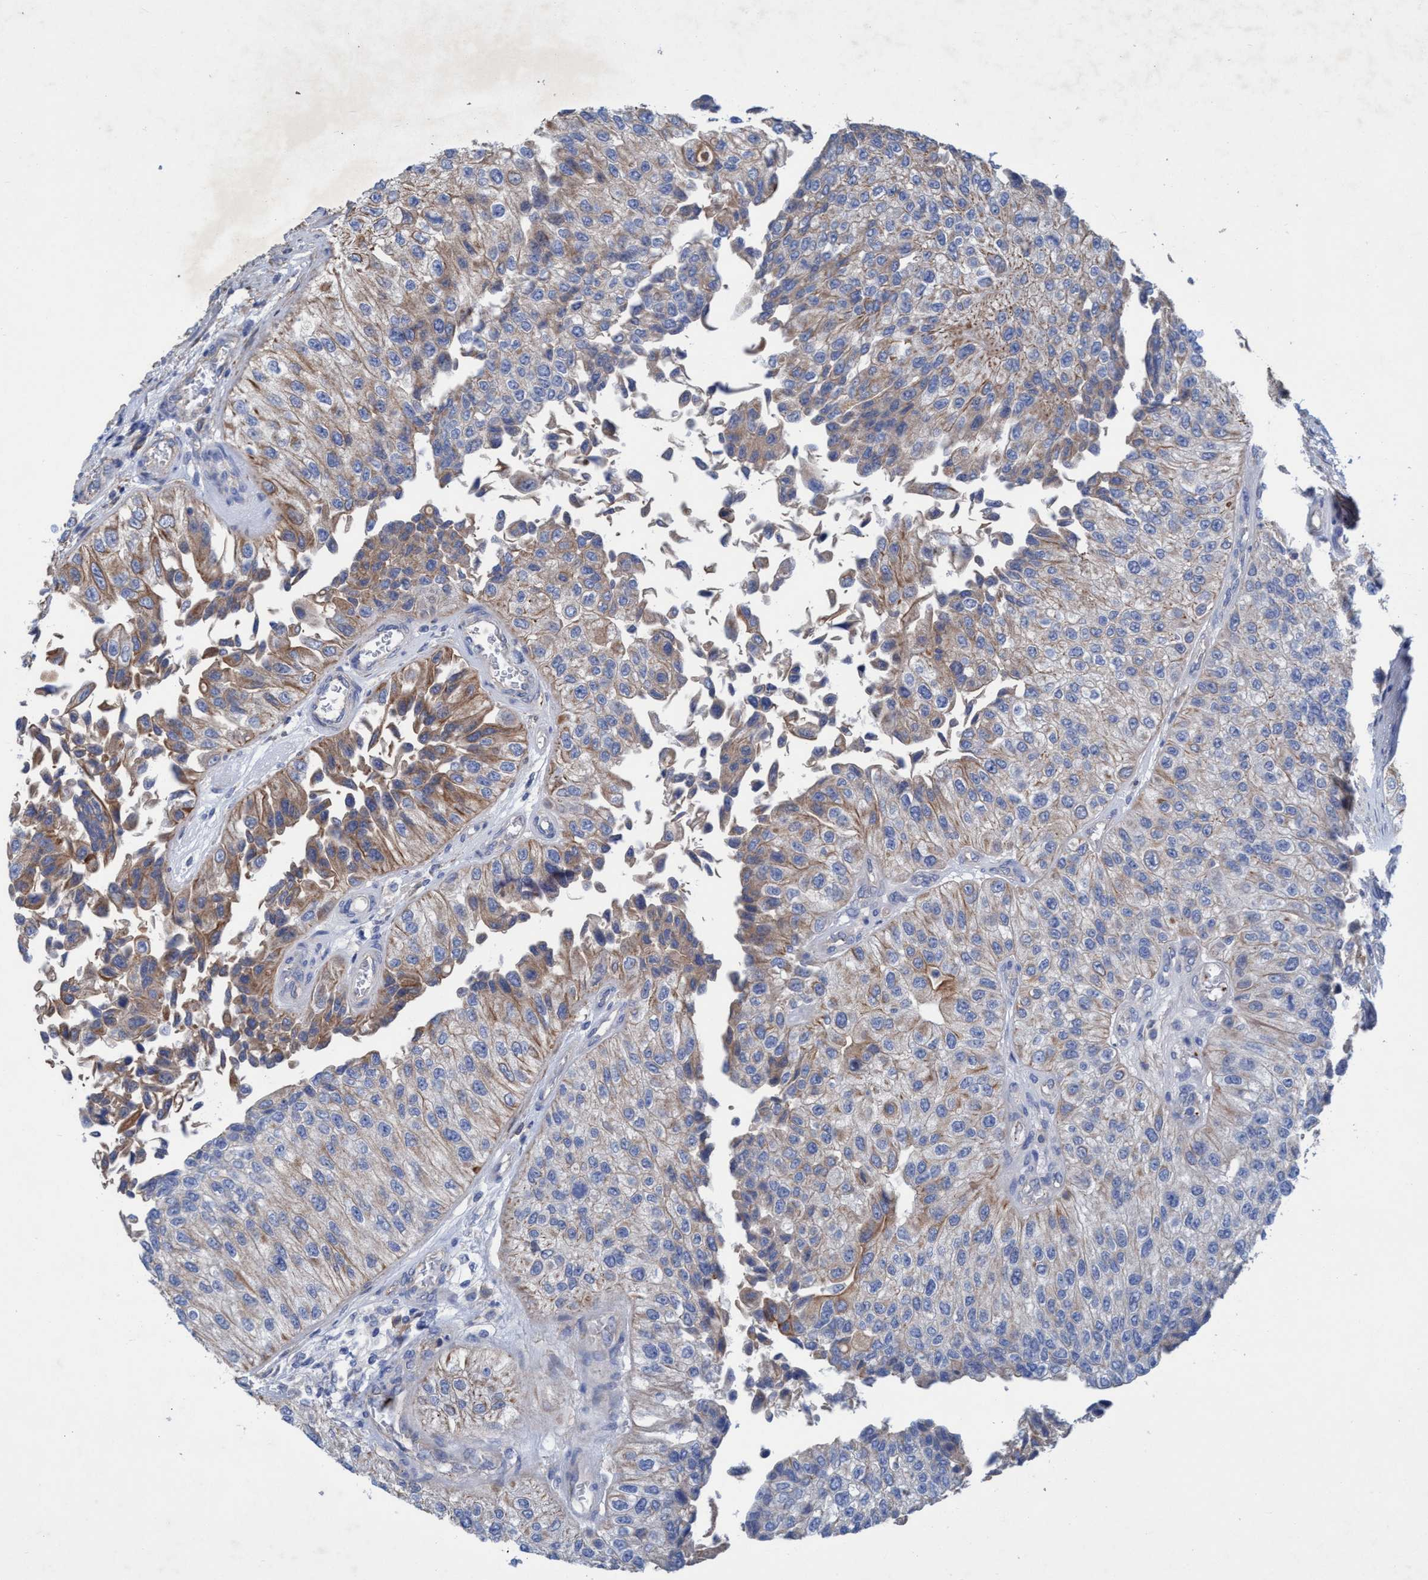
{"staining": {"intensity": "moderate", "quantity": ">75%", "location": "cytoplasmic/membranous"}, "tissue": "urothelial cancer", "cell_type": "Tumor cells", "image_type": "cancer", "snomed": [{"axis": "morphology", "description": "Urothelial carcinoma, High grade"}, {"axis": "topography", "description": "Kidney"}, {"axis": "topography", "description": "Urinary bladder"}], "caption": "Immunohistochemical staining of urothelial cancer exhibits medium levels of moderate cytoplasmic/membranous positivity in approximately >75% of tumor cells. (DAB IHC with brightfield microscopy, high magnification).", "gene": "GULP1", "patient": {"sex": "male", "age": 77}}